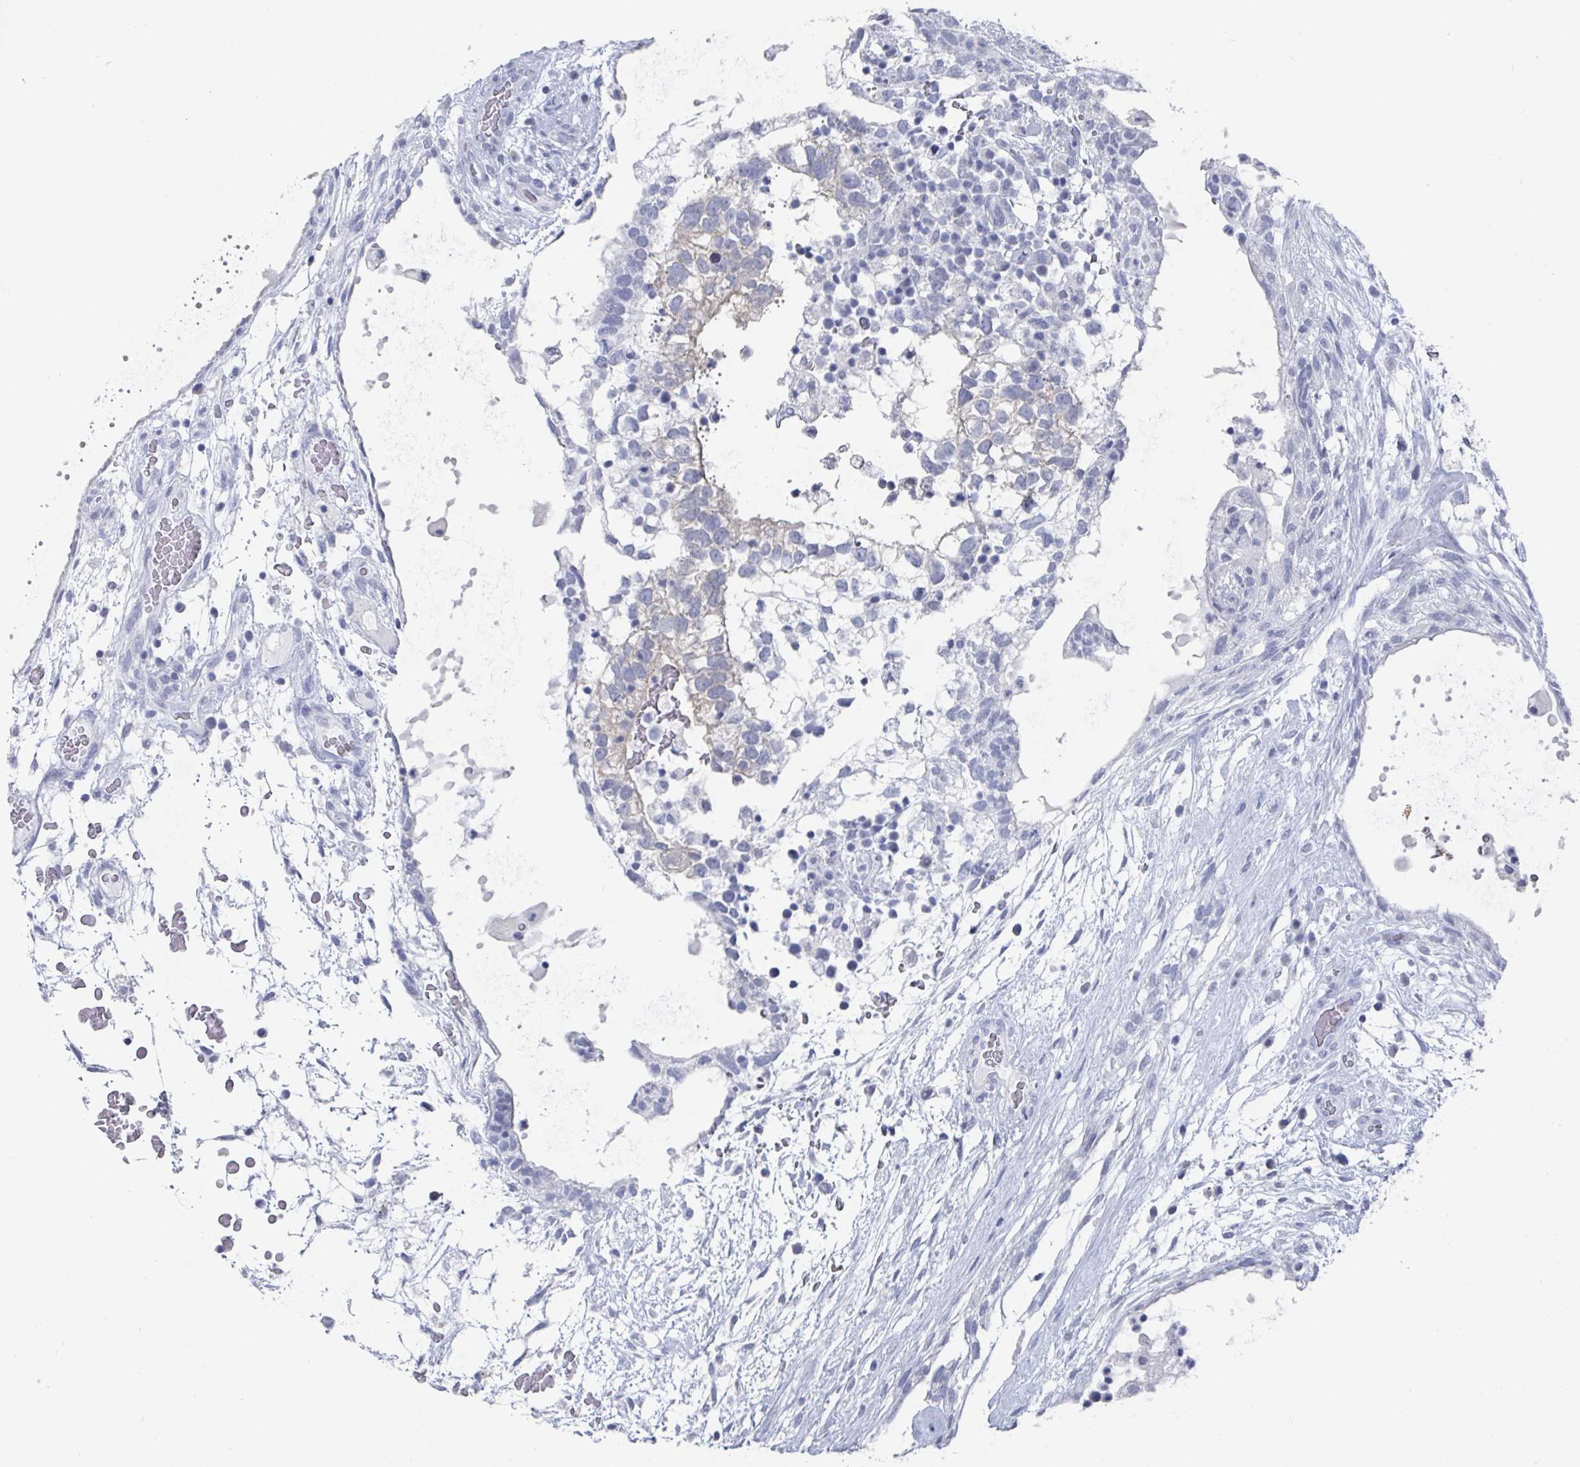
{"staining": {"intensity": "negative", "quantity": "none", "location": "none"}, "tissue": "testis cancer", "cell_type": "Tumor cells", "image_type": "cancer", "snomed": [{"axis": "morphology", "description": "Carcinoma, Embryonal, NOS"}, {"axis": "topography", "description": "Testis"}], "caption": "This micrograph is of testis cancer (embryonal carcinoma) stained with immunohistochemistry (IHC) to label a protein in brown with the nuclei are counter-stained blue. There is no positivity in tumor cells.", "gene": "CAMKV", "patient": {"sex": "male", "age": 32}}